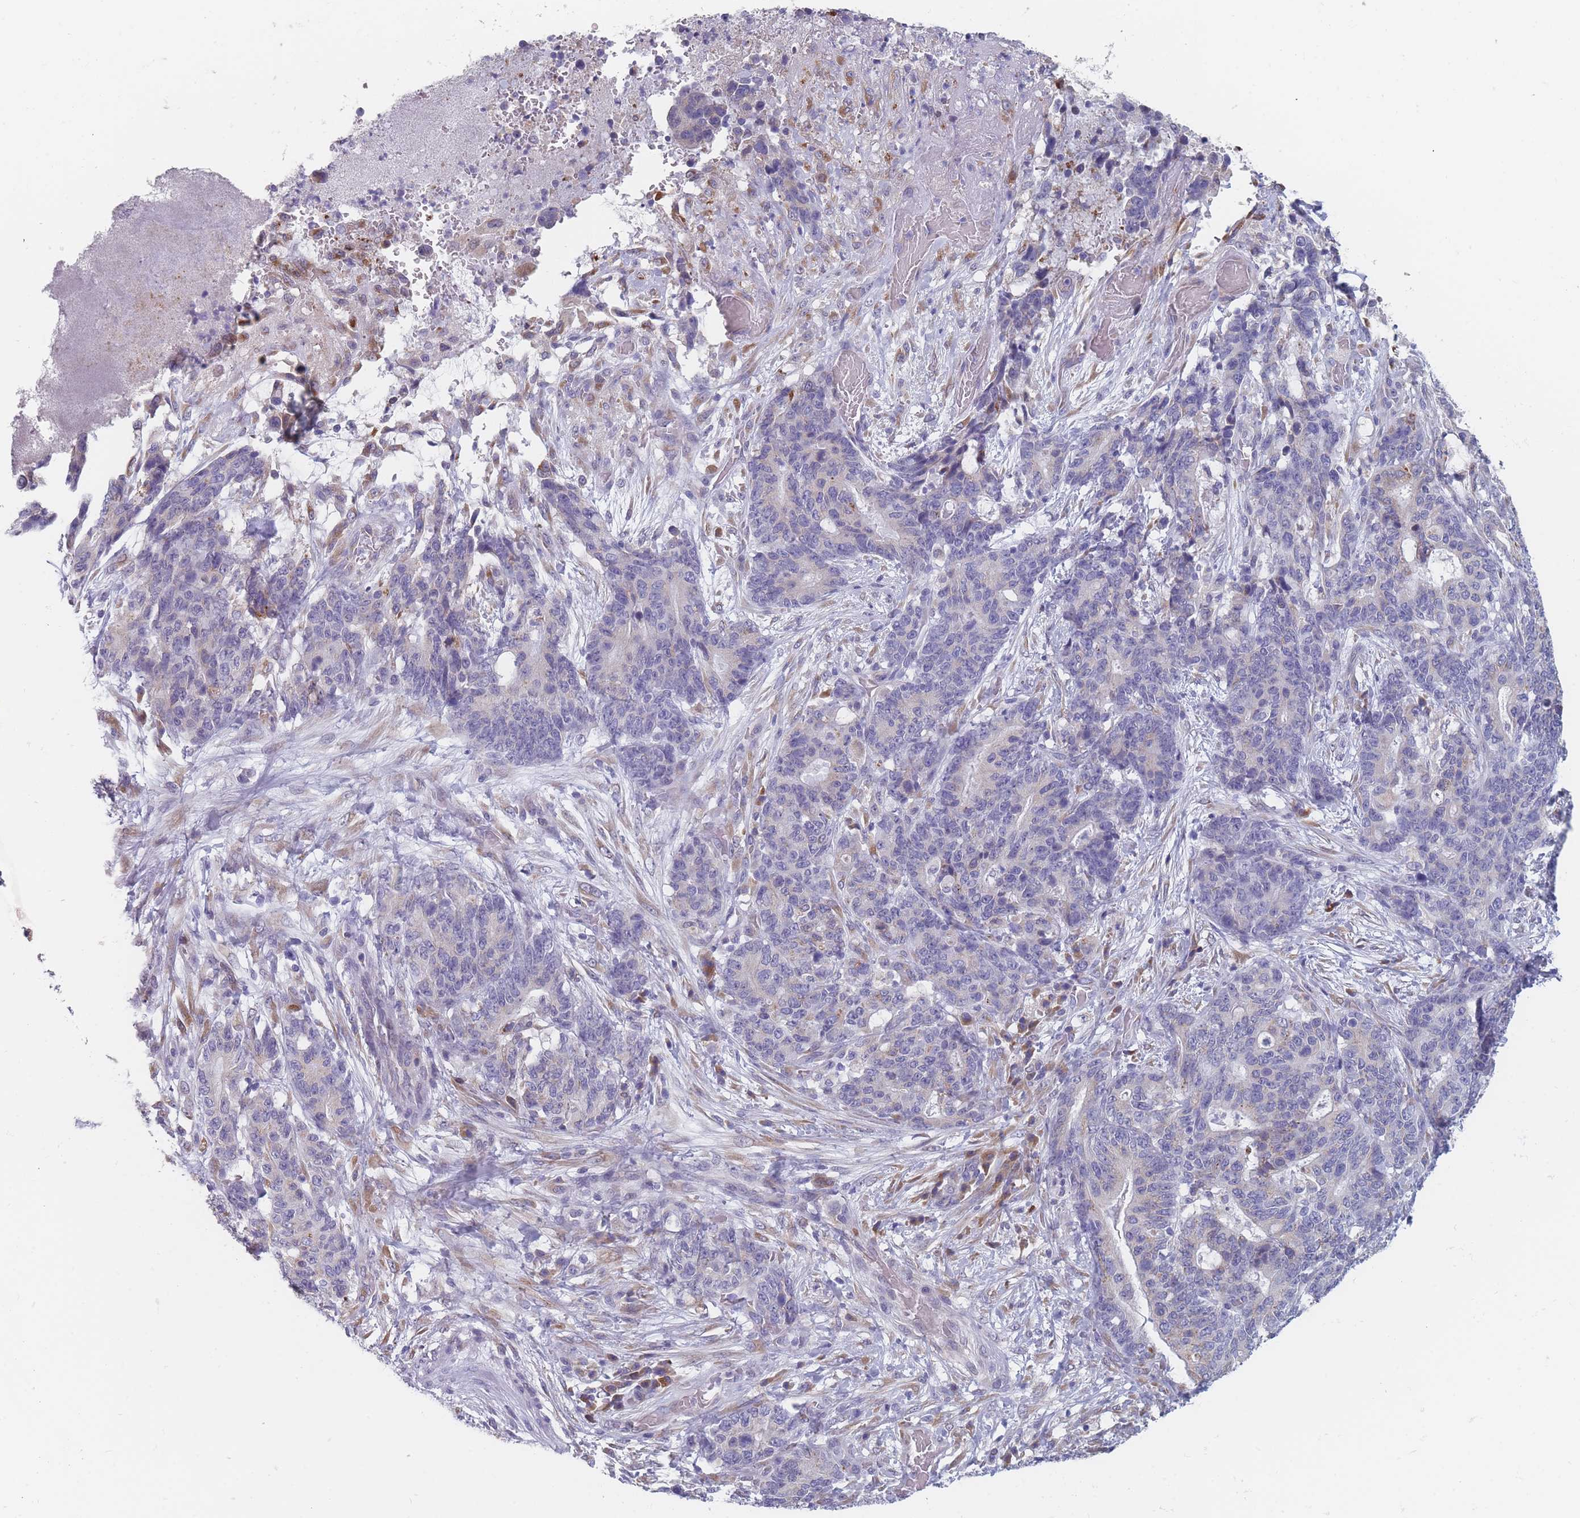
{"staining": {"intensity": "negative", "quantity": "none", "location": "none"}, "tissue": "stomach cancer", "cell_type": "Tumor cells", "image_type": "cancer", "snomed": [{"axis": "morphology", "description": "Normal tissue, NOS"}, {"axis": "morphology", "description": "Adenocarcinoma, NOS"}, {"axis": "topography", "description": "Stomach"}], "caption": "Immunohistochemical staining of human adenocarcinoma (stomach) demonstrates no significant positivity in tumor cells. (DAB (3,3'-diaminobenzidine) immunohistochemistry (IHC) with hematoxylin counter stain).", "gene": "TMED10", "patient": {"sex": "female", "age": 64}}